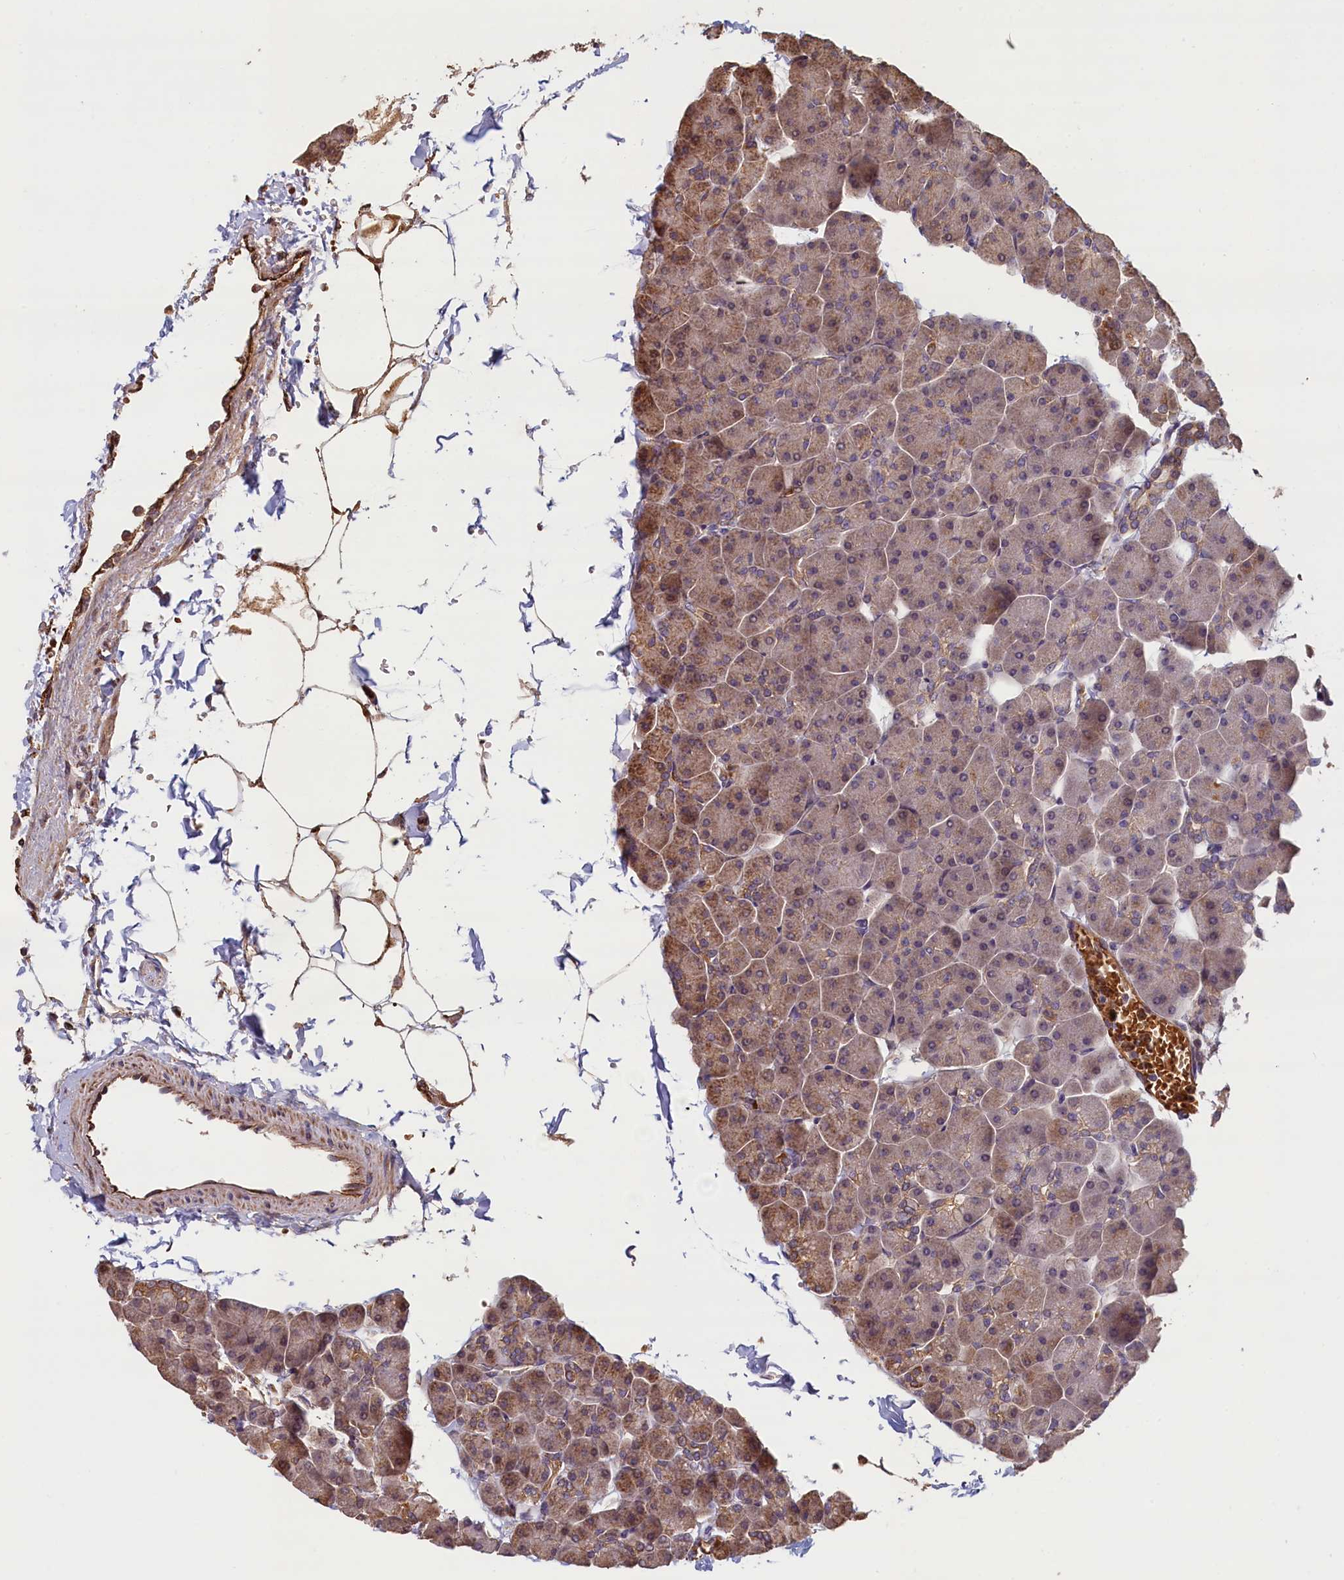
{"staining": {"intensity": "weak", "quantity": "25%-75%", "location": "cytoplasmic/membranous"}, "tissue": "pancreas", "cell_type": "Exocrine glandular cells", "image_type": "normal", "snomed": [{"axis": "morphology", "description": "Normal tissue, NOS"}, {"axis": "topography", "description": "Pancreas"}], "caption": "Immunohistochemical staining of normal human pancreas displays 25%-75% levels of weak cytoplasmic/membranous protein staining in approximately 25%-75% of exocrine glandular cells.", "gene": "ACSBG1", "patient": {"sex": "male", "age": 35}}